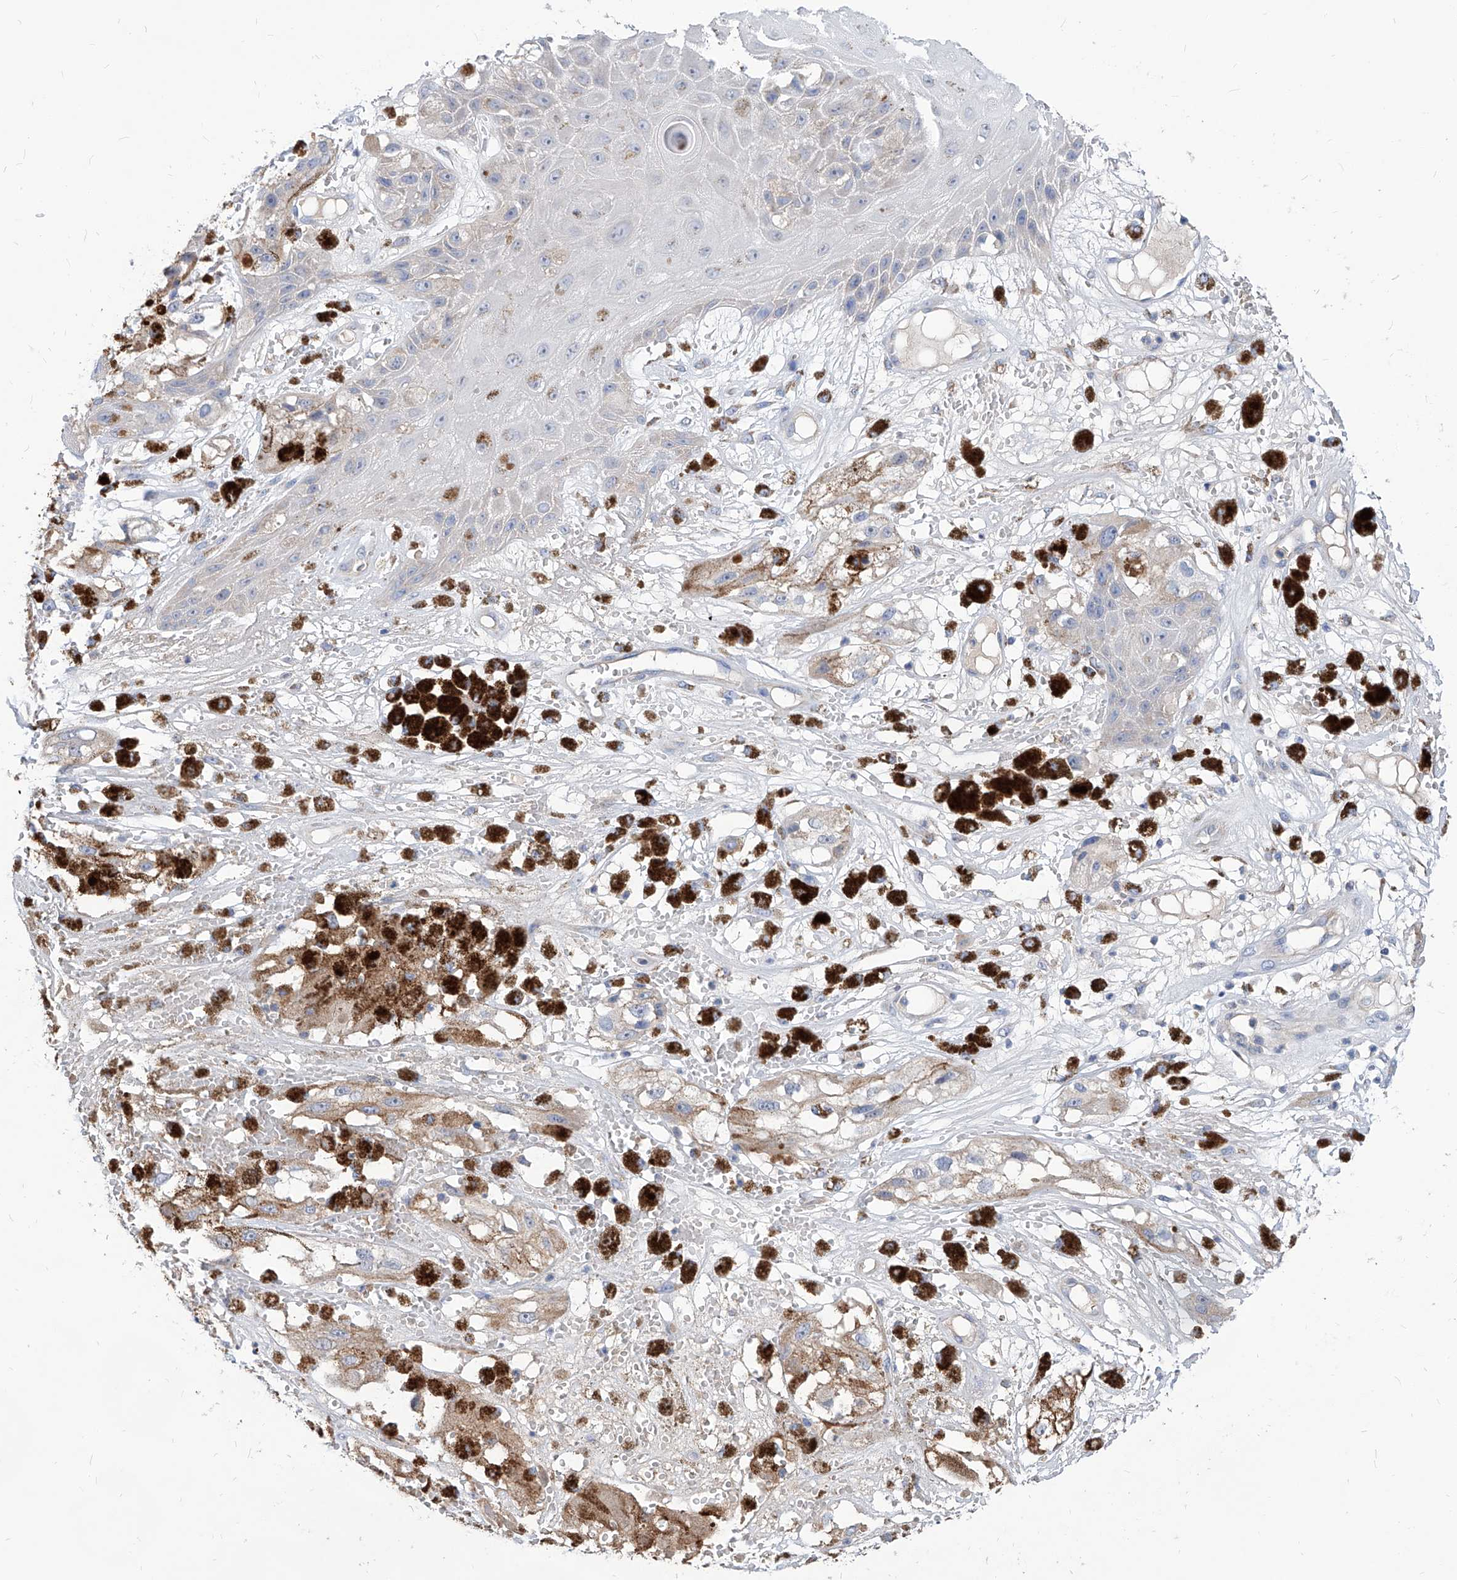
{"staining": {"intensity": "negative", "quantity": "none", "location": "none"}, "tissue": "melanoma", "cell_type": "Tumor cells", "image_type": "cancer", "snomed": [{"axis": "morphology", "description": "Malignant melanoma, NOS"}, {"axis": "topography", "description": "Skin"}], "caption": "The micrograph exhibits no significant positivity in tumor cells of melanoma.", "gene": "AKAP10", "patient": {"sex": "male", "age": 88}}